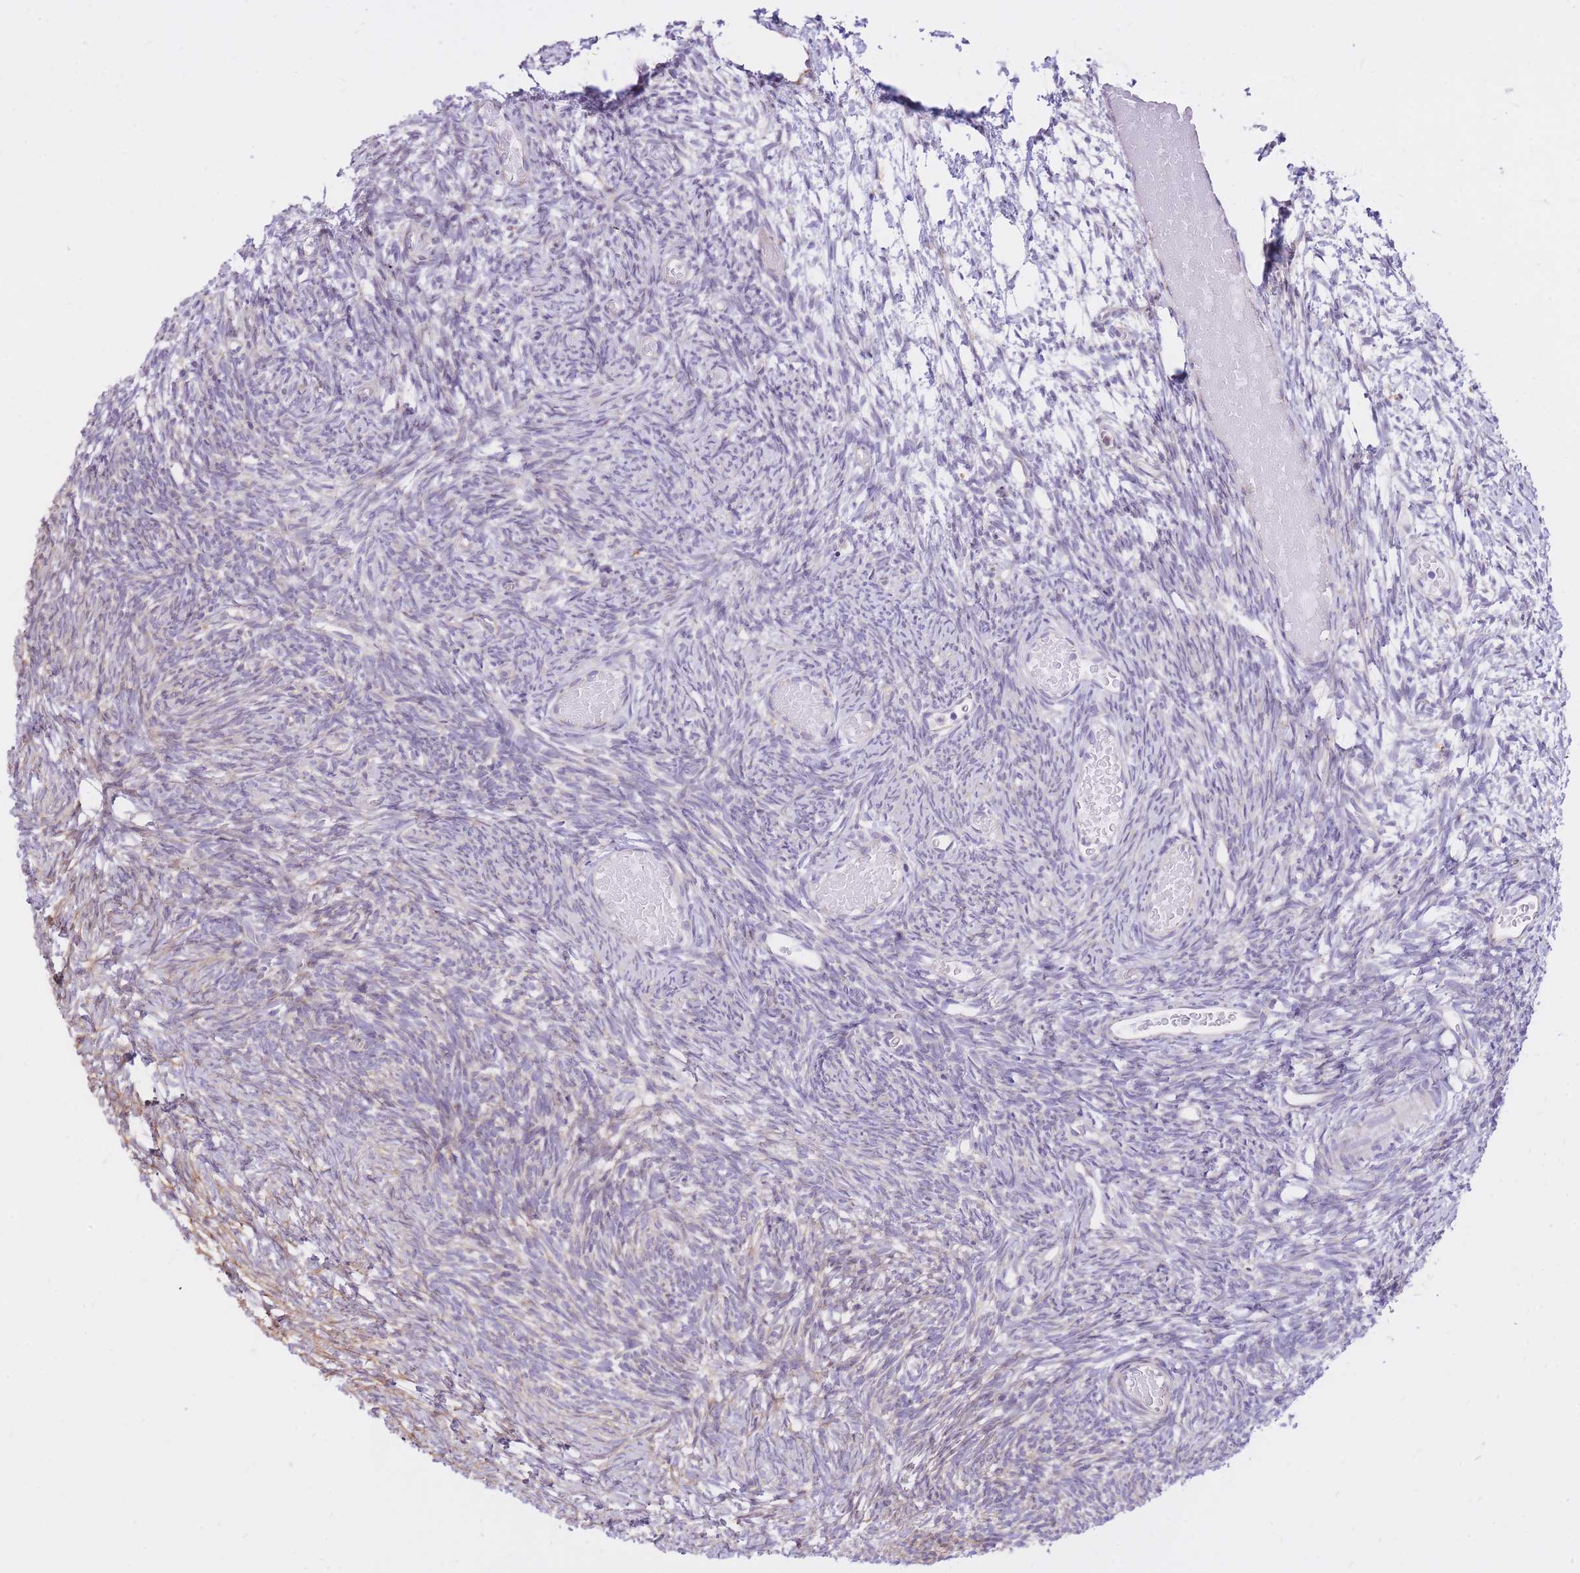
{"staining": {"intensity": "negative", "quantity": "none", "location": "none"}, "tissue": "ovary", "cell_type": "Ovarian stroma cells", "image_type": "normal", "snomed": [{"axis": "morphology", "description": "Normal tissue, NOS"}, {"axis": "topography", "description": "Ovary"}], "caption": "Immunohistochemistry image of normal ovary: human ovary stained with DAB (3,3'-diaminobenzidine) displays no significant protein expression in ovarian stroma cells.", "gene": "GBP7", "patient": {"sex": "female", "age": 39}}